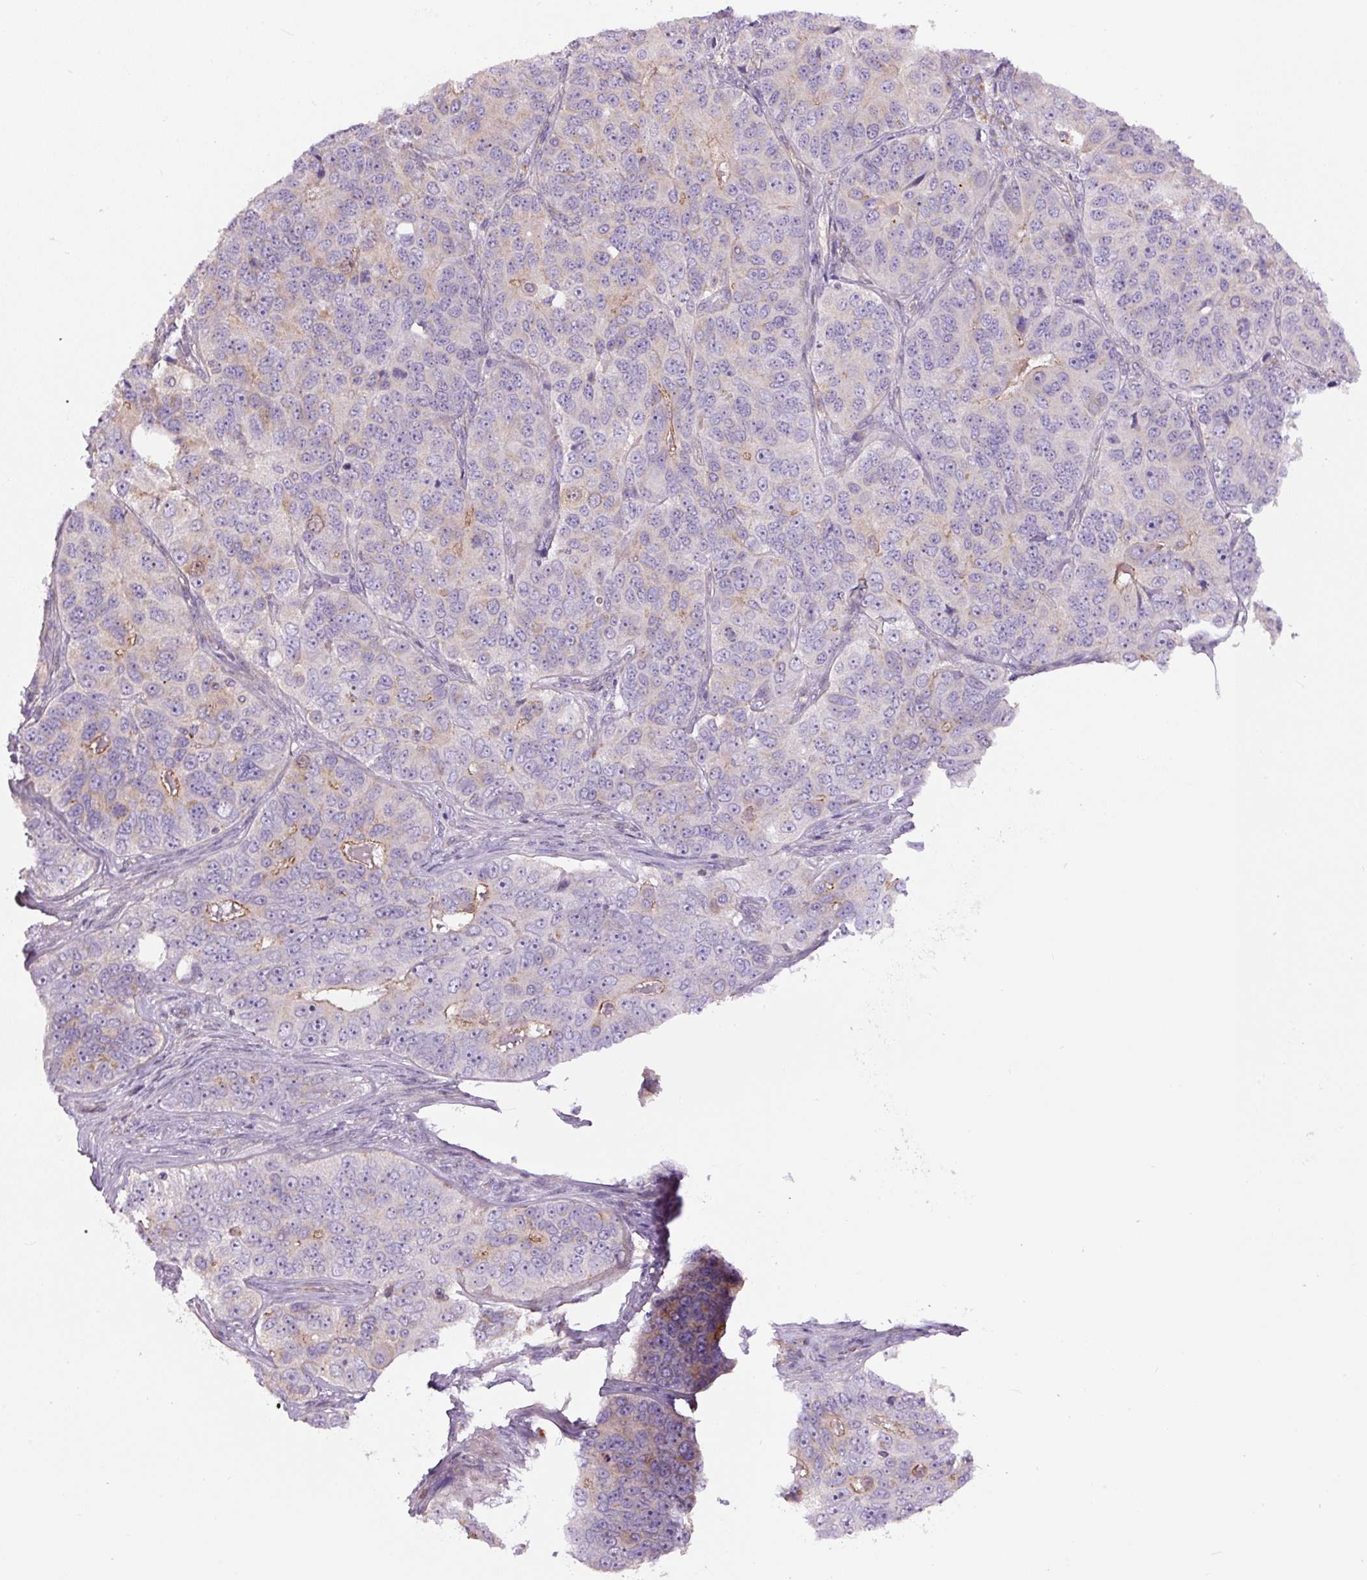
{"staining": {"intensity": "moderate", "quantity": "<25%", "location": "cytoplasmic/membranous"}, "tissue": "ovarian cancer", "cell_type": "Tumor cells", "image_type": "cancer", "snomed": [{"axis": "morphology", "description": "Carcinoma, endometroid"}, {"axis": "topography", "description": "Ovary"}], "caption": "High-magnification brightfield microscopy of ovarian cancer stained with DAB (brown) and counterstained with hematoxylin (blue). tumor cells exhibit moderate cytoplasmic/membranous staining is seen in about<25% of cells.", "gene": "CCNI2", "patient": {"sex": "female", "age": 51}}